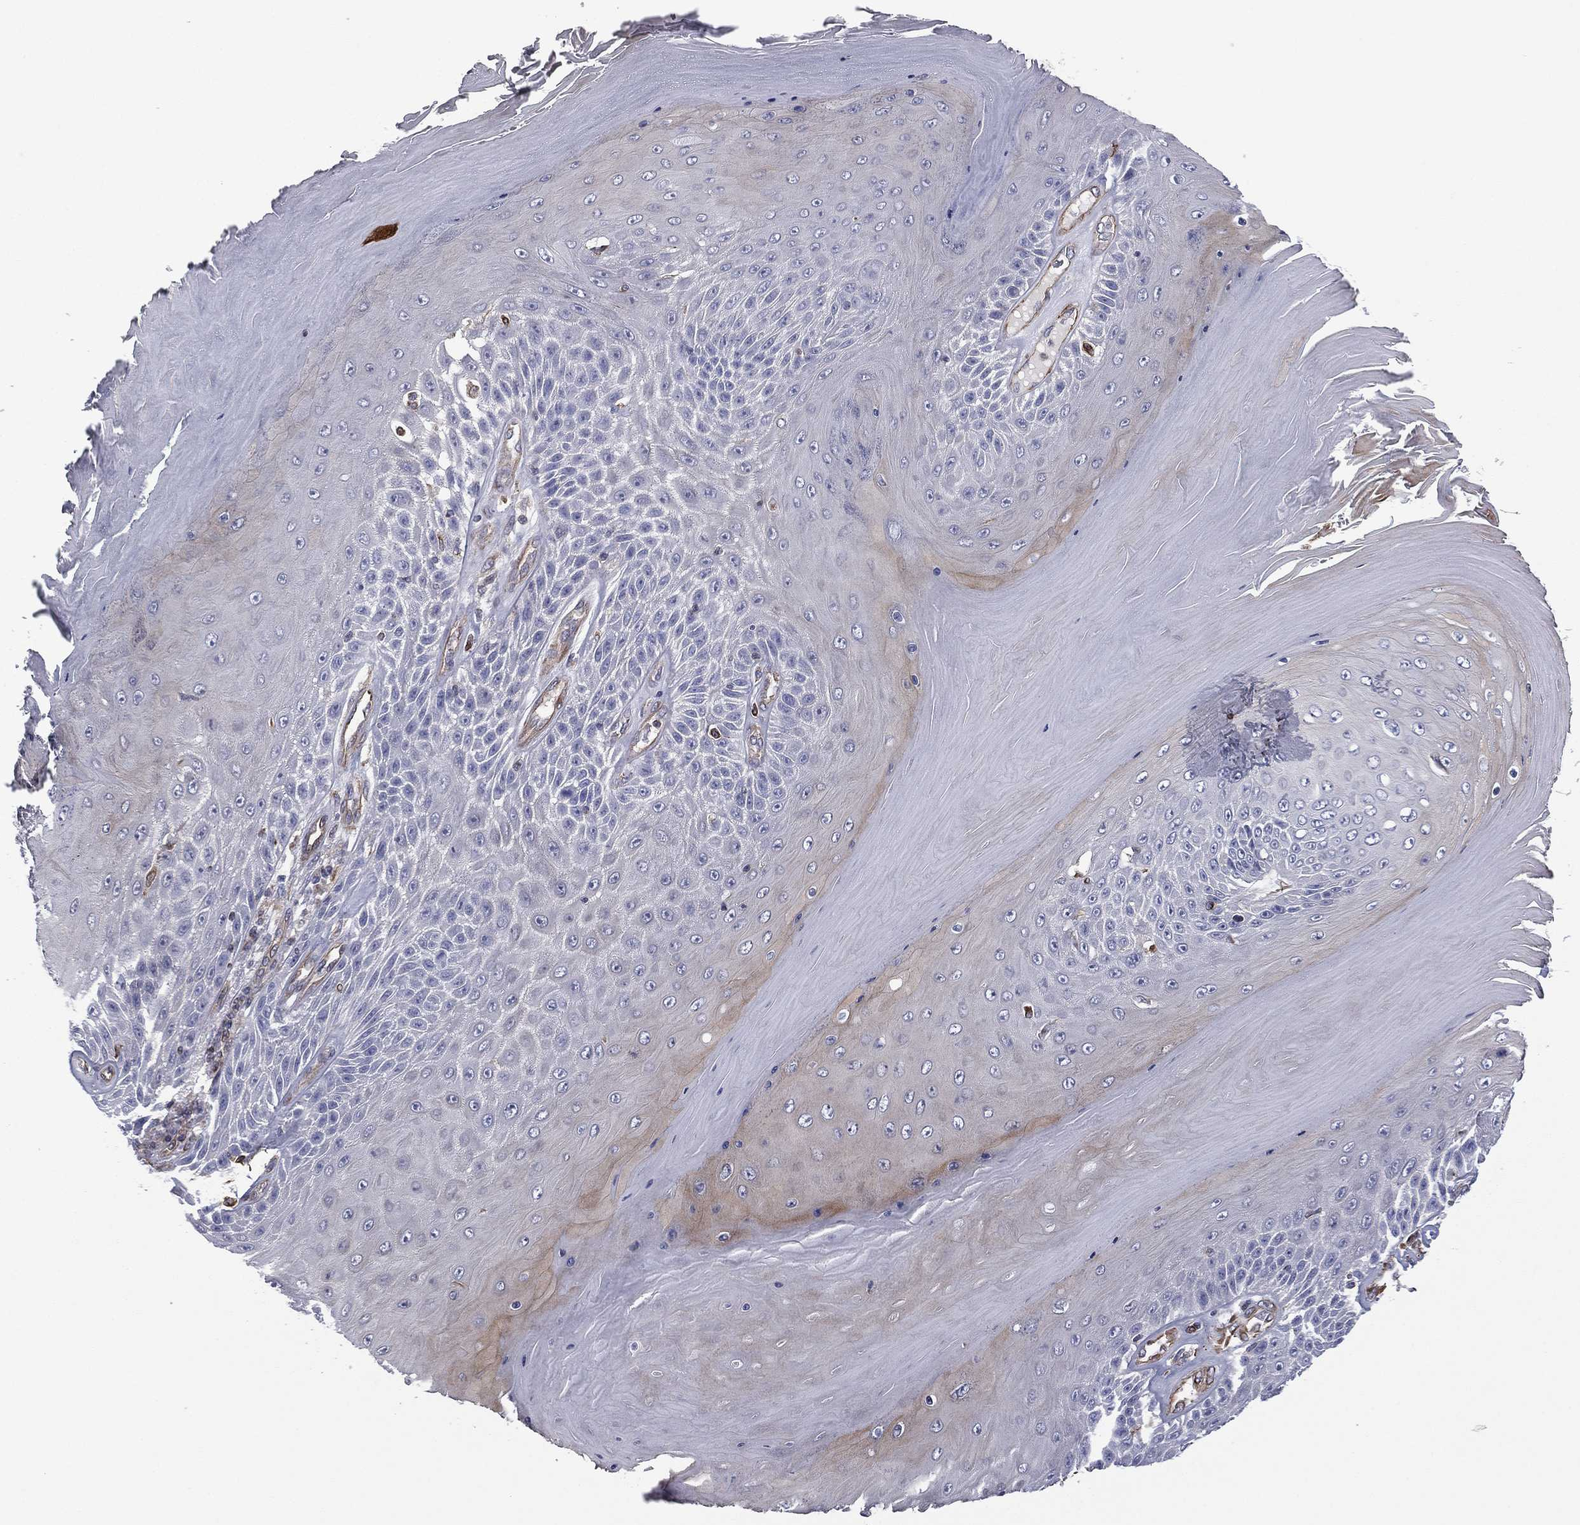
{"staining": {"intensity": "negative", "quantity": "none", "location": "none"}, "tissue": "skin cancer", "cell_type": "Tumor cells", "image_type": "cancer", "snomed": [{"axis": "morphology", "description": "Squamous cell carcinoma, NOS"}, {"axis": "topography", "description": "Skin"}], "caption": "High power microscopy histopathology image of an immunohistochemistry photomicrograph of skin cancer (squamous cell carcinoma), revealing no significant staining in tumor cells. (Stains: DAB (3,3'-diaminobenzidine) immunohistochemistry (IHC) with hematoxylin counter stain, Microscopy: brightfield microscopy at high magnification).", "gene": "SCUBE1", "patient": {"sex": "male", "age": 62}}